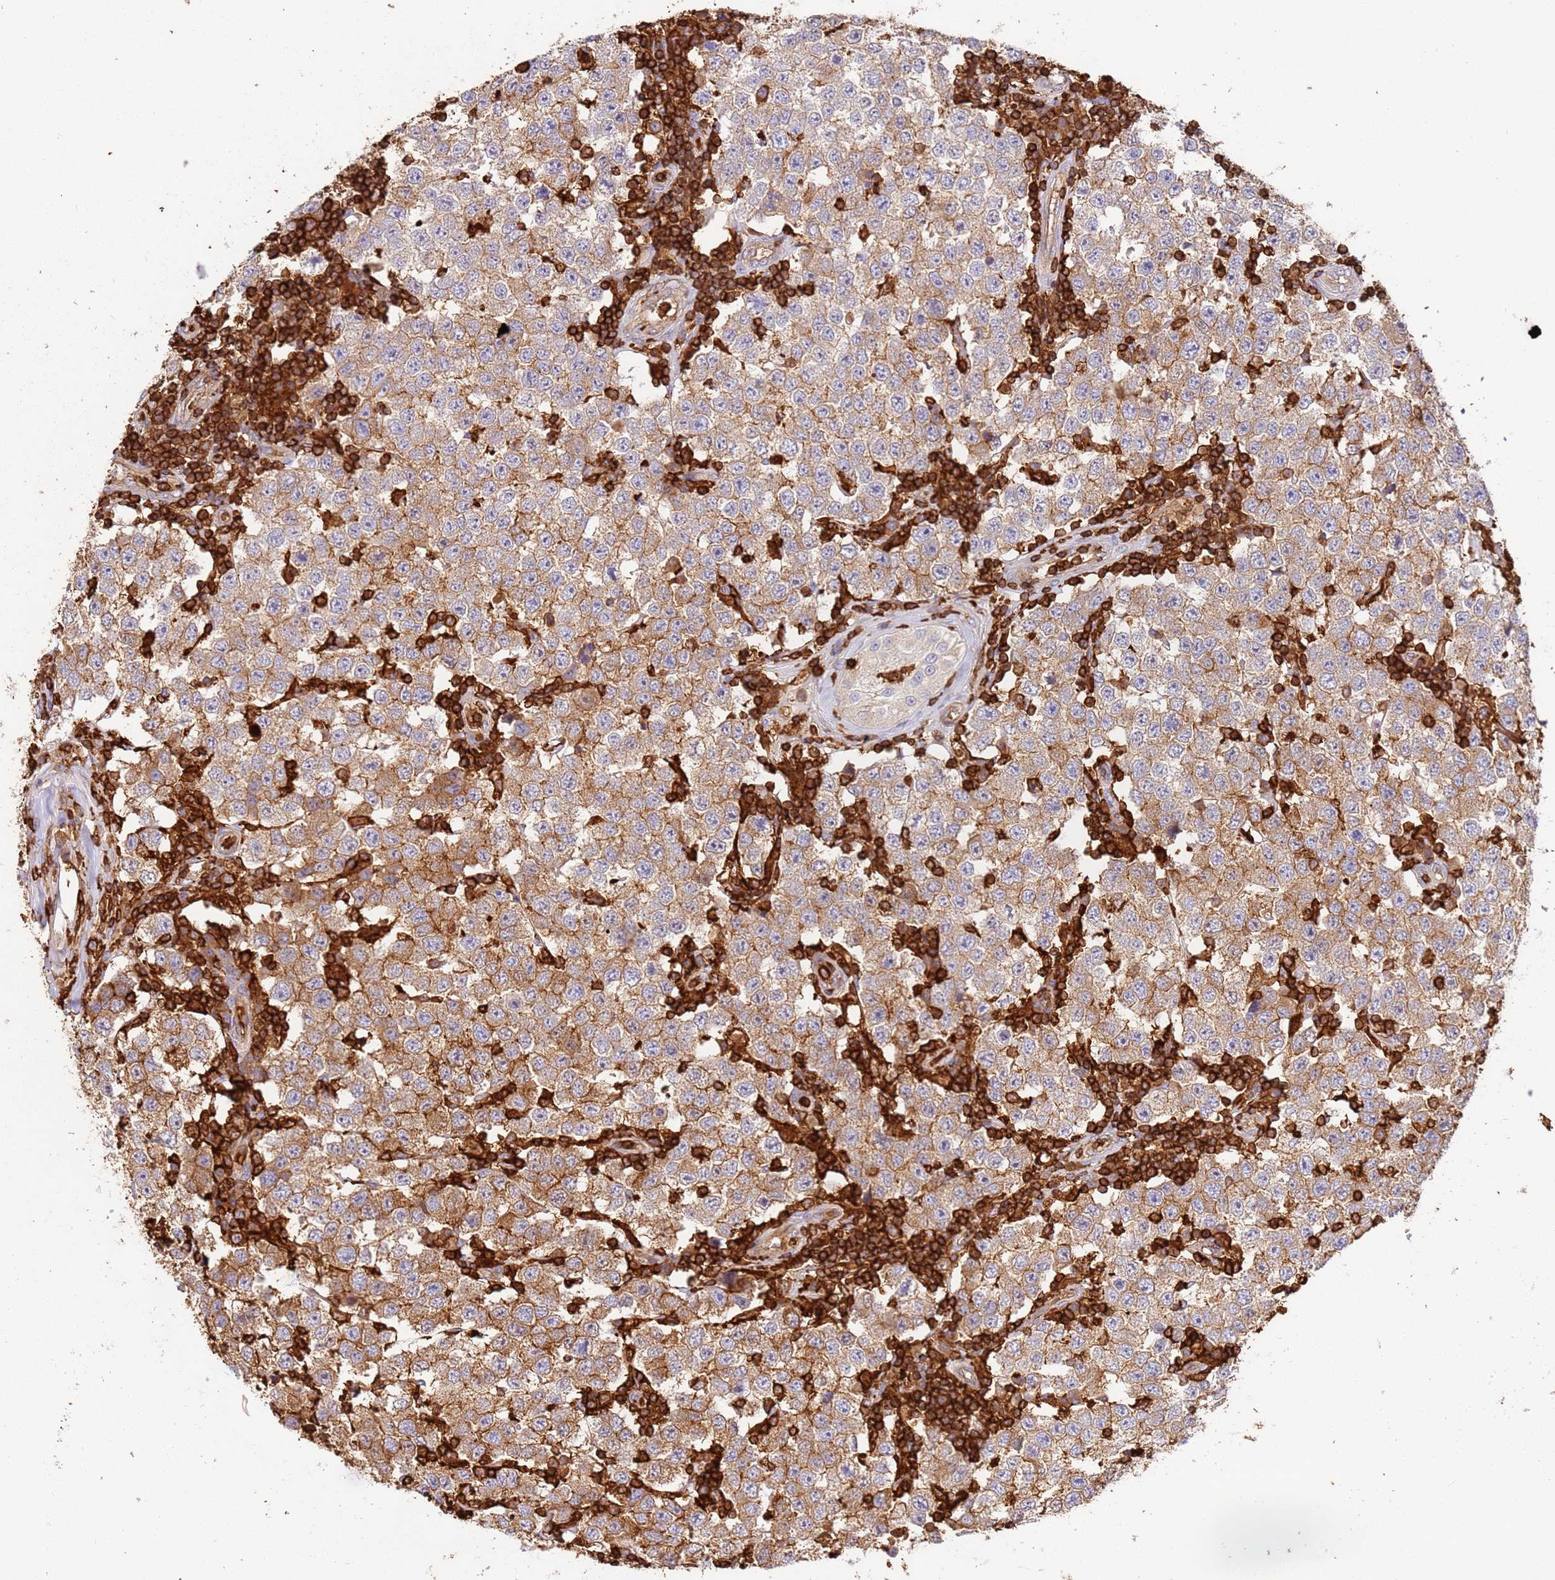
{"staining": {"intensity": "moderate", "quantity": ">75%", "location": "cytoplasmic/membranous"}, "tissue": "testis cancer", "cell_type": "Tumor cells", "image_type": "cancer", "snomed": [{"axis": "morphology", "description": "Seminoma, NOS"}, {"axis": "topography", "description": "Testis"}], "caption": "IHC image of neoplastic tissue: human testis seminoma stained using immunohistochemistry (IHC) reveals medium levels of moderate protein expression localized specifically in the cytoplasmic/membranous of tumor cells, appearing as a cytoplasmic/membranous brown color.", "gene": "OR6P1", "patient": {"sex": "male", "age": 34}}